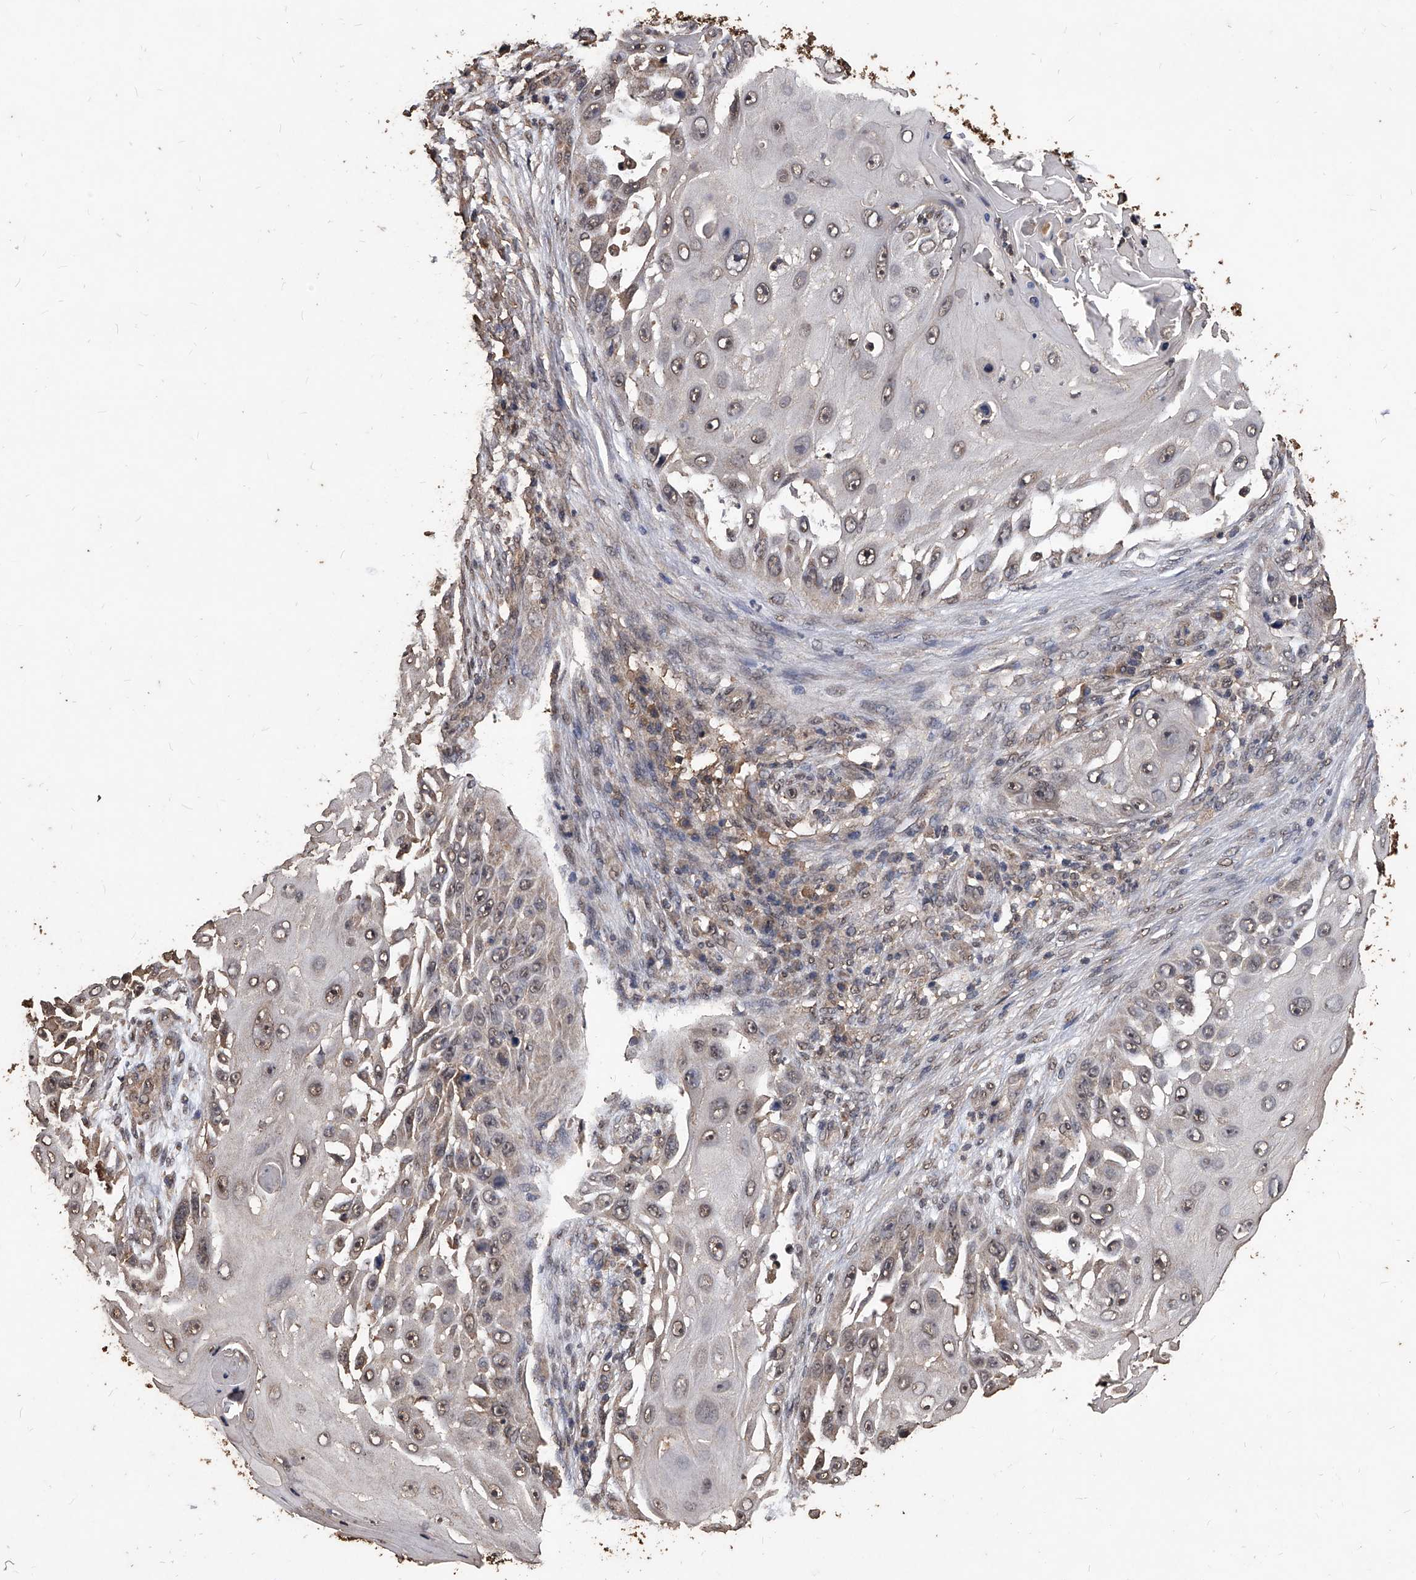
{"staining": {"intensity": "weak", "quantity": "<25%", "location": "cytoplasmic/membranous,nuclear"}, "tissue": "skin cancer", "cell_type": "Tumor cells", "image_type": "cancer", "snomed": [{"axis": "morphology", "description": "Squamous cell carcinoma, NOS"}, {"axis": "topography", "description": "Skin"}], "caption": "Squamous cell carcinoma (skin) was stained to show a protein in brown. There is no significant positivity in tumor cells.", "gene": "FBXL4", "patient": {"sex": "female", "age": 44}}